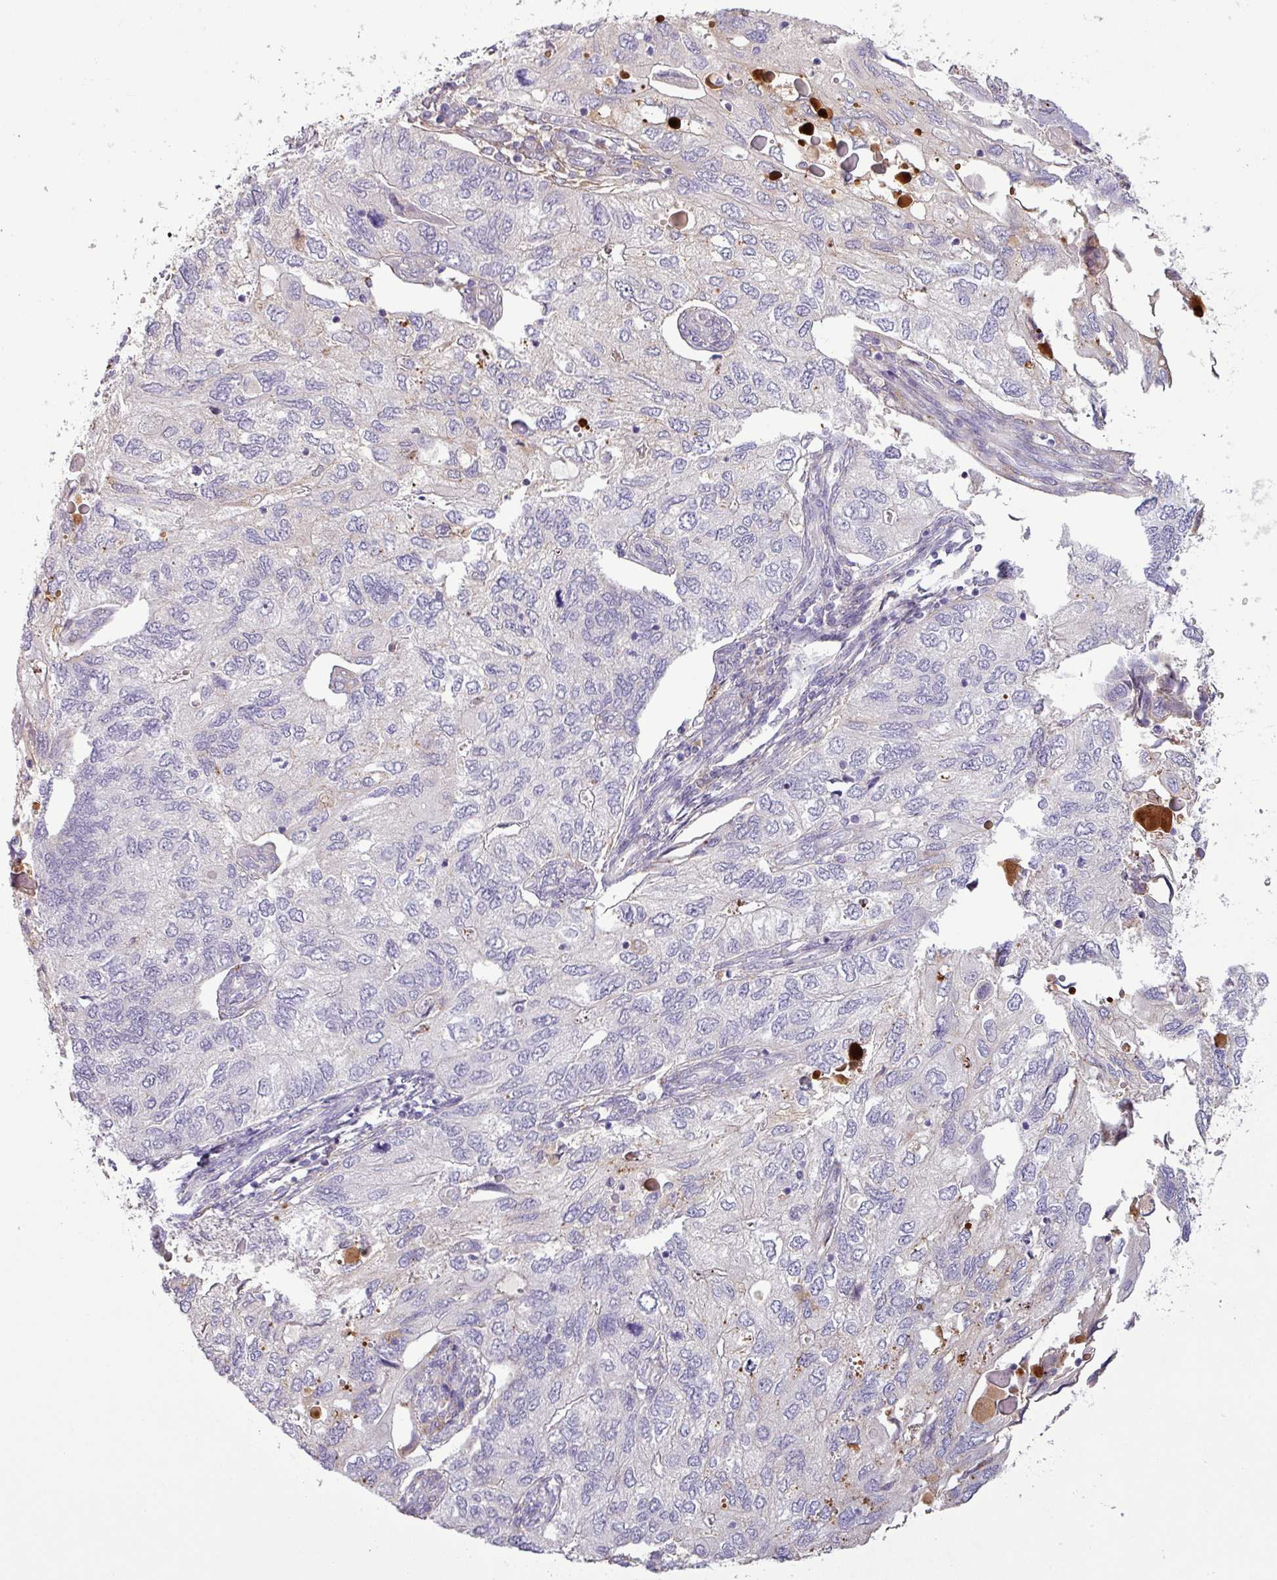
{"staining": {"intensity": "negative", "quantity": "none", "location": "none"}, "tissue": "endometrial cancer", "cell_type": "Tumor cells", "image_type": "cancer", "snomed": [{"axis": "morphology", "description": "Carcinoma, NOS"}, {"axis": "topography", "description": "Uterus"}], "caption": "Image shows no significant protein staining in tumor cells of endometrial cancer (carcinoma). The staining was performed using DAB (3,3'-diaminobenzidine) to visualize the protein expression in brown, while the nuclei were stained in blue with hematoxylin (Magnification: 20x).", "gene": "C4B", "patient": {"sex": "female", "age": 76}}